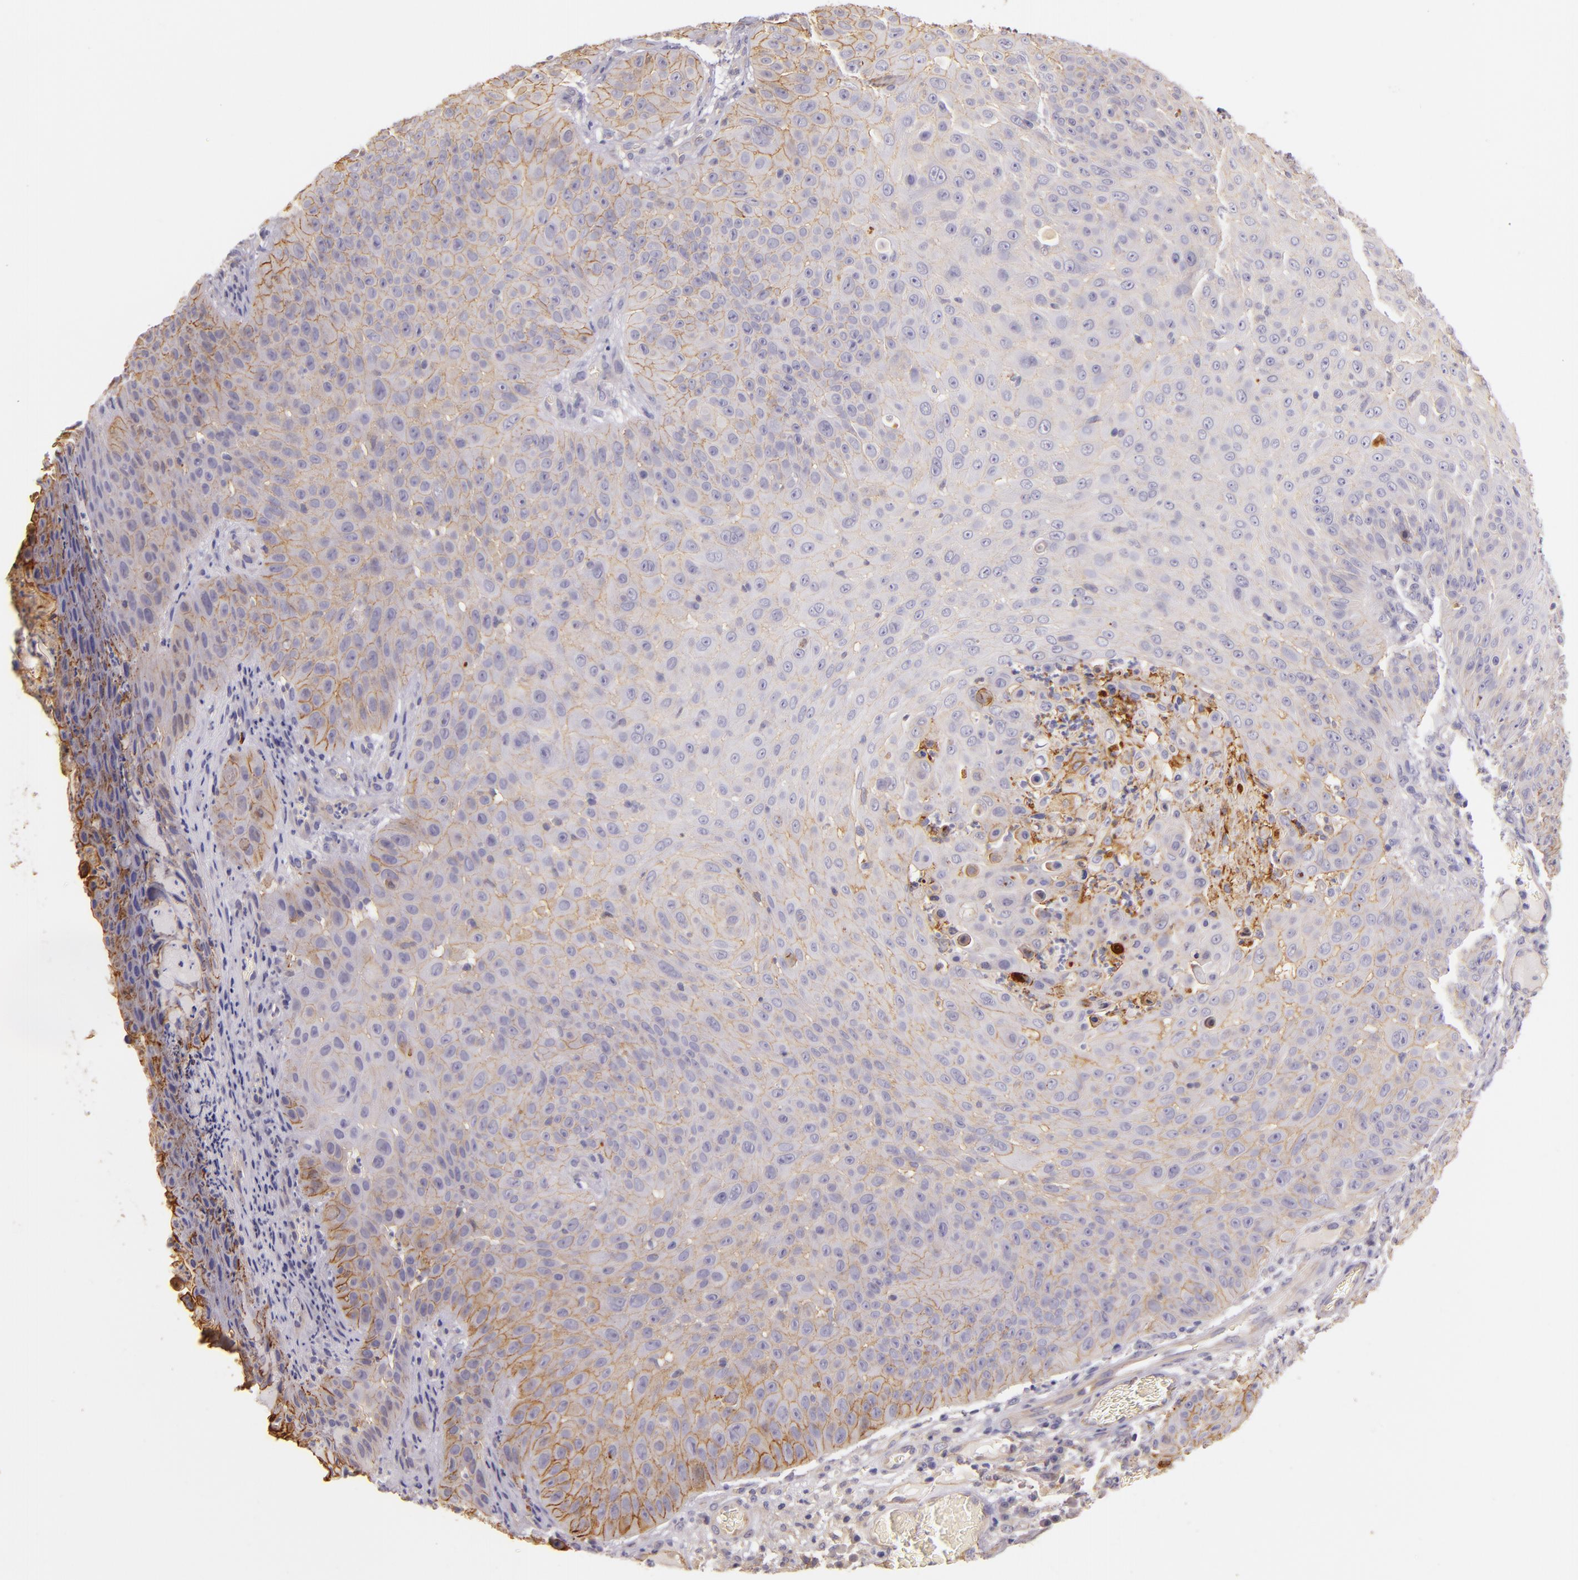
{"staining": {"intensity": "moderate", "quantity": ">75%", "location": "cytoplasmic/membranous"}, "tissue": "skin cancer", "cell_type": "Tumor cells", "image_type": "cancer", "snomed": [{"axis": "morphology", "description": "Squamous cell carcinoma, NOS"}, {"axis": "topography", "description": "Skin"}], "caption": "Immunohistochemical staining of human squamous cell carcinoma (skin) reveals moderate cytoplasmic/membranous protein positivity in about >75% of tumor cells.", "gene": "CTSF", "patient": {"sex": "male", "age": 82}}